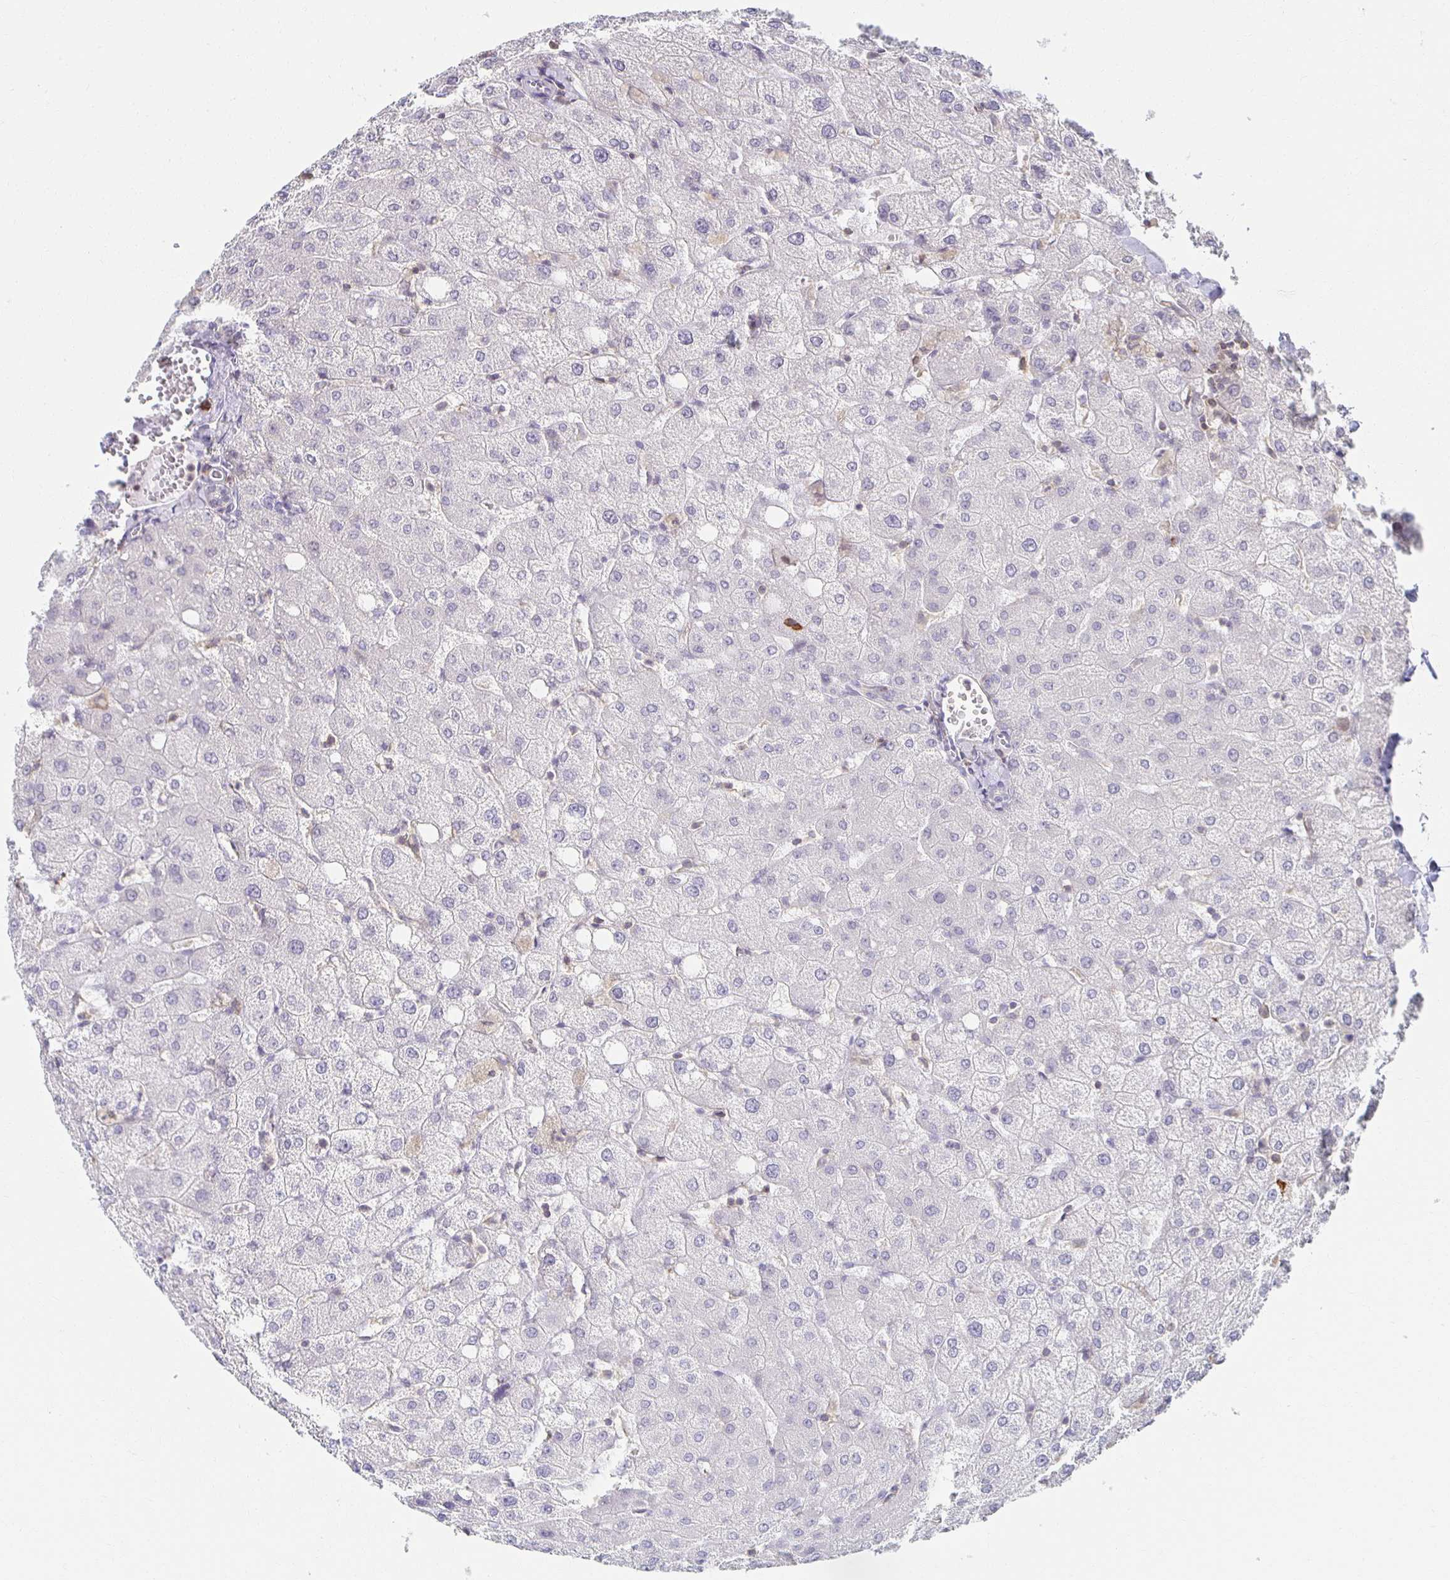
{"staining": {"intensity": "negative", "quantity": "none", "location": "none"}, "tissue": "liver", "cell_type": "Cholangiocytes", "image_type": "normal", "snomed": [{"axis": "morphology", "description": "Normal tissue, NOS"}, {"axis": "topography", "description": "Liver"}], "caption": "A high-resolution micrograph shows IHC staining of benign liver, which reveals no significant expression in cholangiocytes. The staining was performed using DAB to visualize the protein expression in brown, while the nuclei were stained in blue with hematoxylin (Magnification: 20x).", "gene": "ZNF692", "patient": {"sex": "female", "age": 54}}